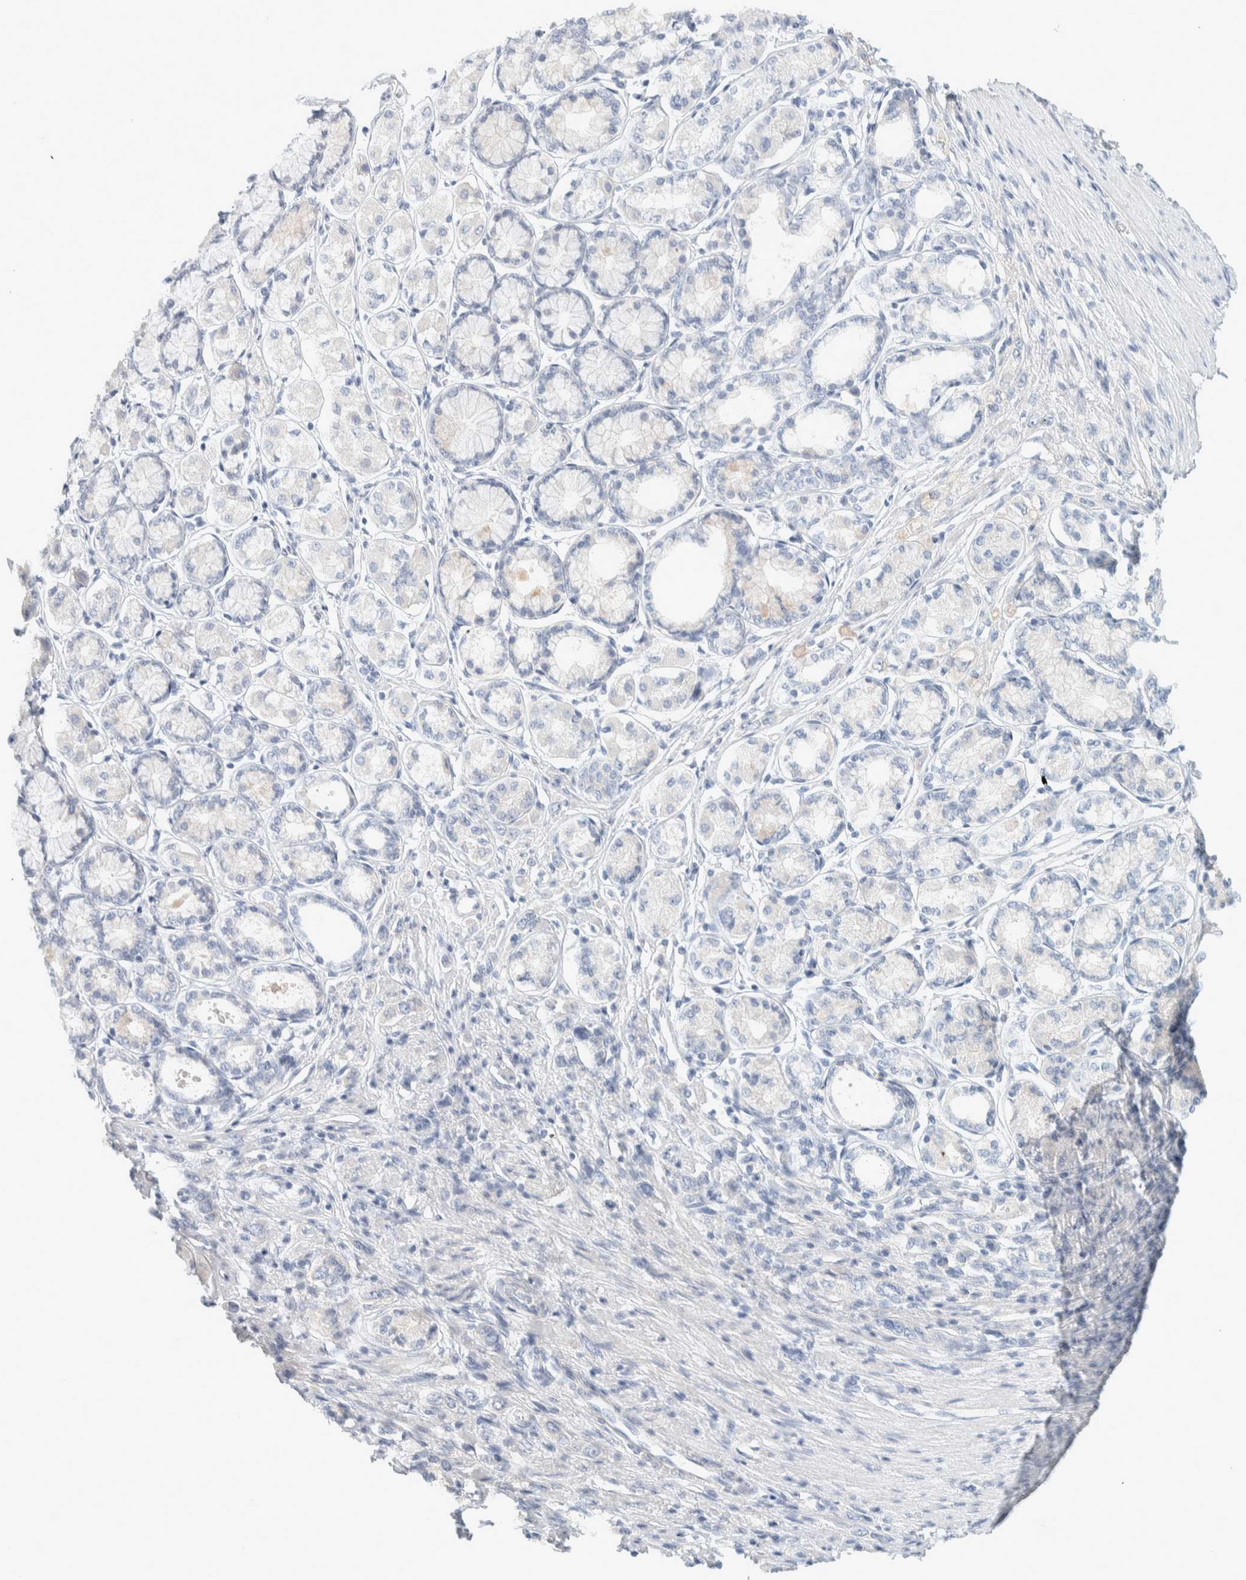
{"staining": {"intensity": "negative", "quantity": "none", "location": "none"}, "tissue": "stomach cancer", "cell_type": "Tumor cells", "image_type": "cancer", "snomed": [{"axis": "morphology", "description": "Adenocarcinoma, NOS"}, {"axis": "topography", "description": "Stomach"}], "caption": "An image of adenocarcinoma (stomach) stained for a protein displays no brown staining in tumor cells. The staining is performed using DAB brown chromogen with nuclei counter-stained in using hematoxylin.", "gene": "ALOX12B", "patient": {"sex": "female", "age": 65}}